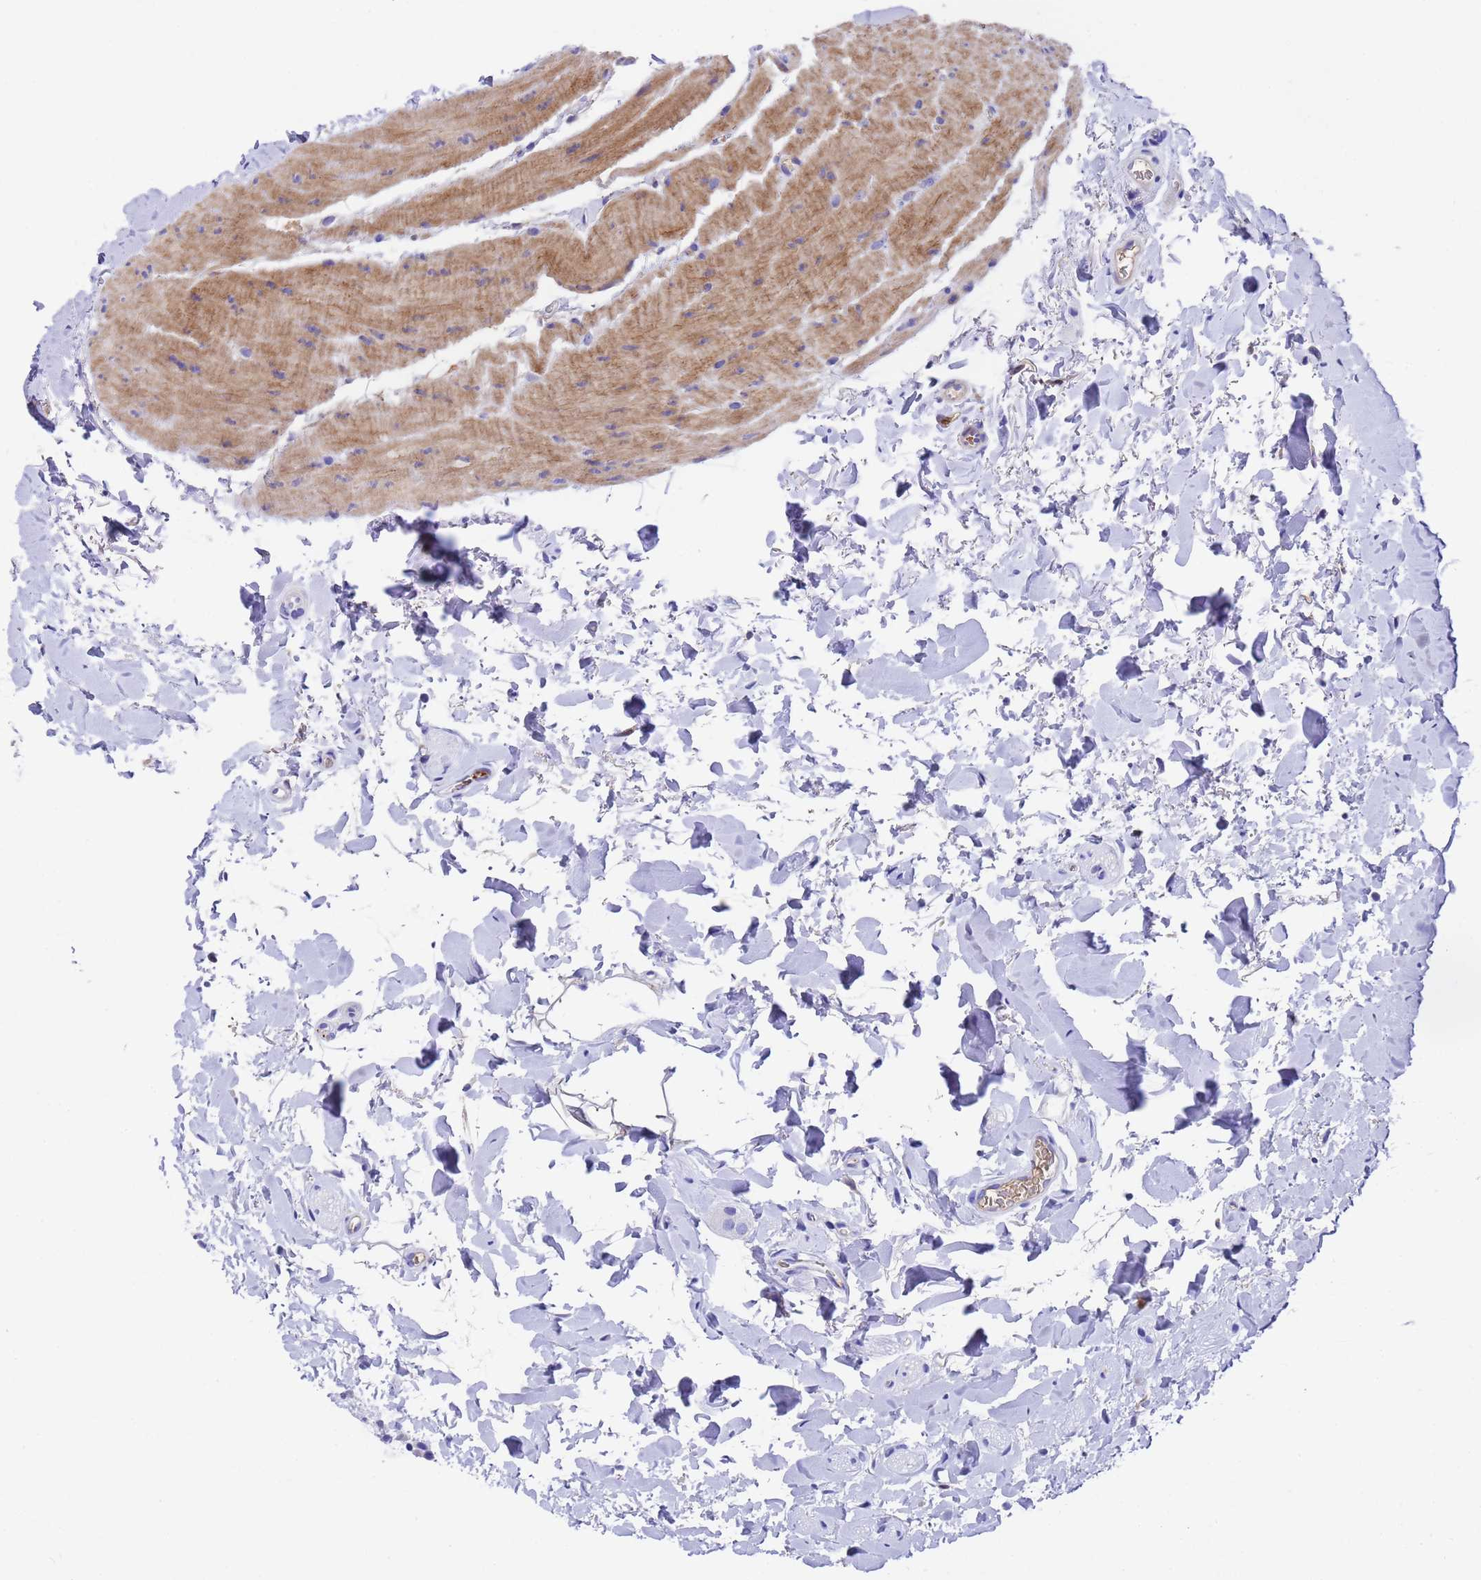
{"staining": {"intensity": "weak", "quantity": ">75%", "location": "cytoplasmic/membranous"}, "tissue": "colon", "cell_type": "Endothelial cells", "image_type": "normal", "snomed": [{"axis": "morphology", "description": "Normal tissue, NOS"}, {"axis": "topography", "description": "Colon"}], "caption": "Weak cytoplasmic/membranous protein expression is present in about >75% of endothelial cells in colon. The staining was performed using DAB (3,3'-diaminobenzidine), with brown indicating positive protein expression. Nuclei are stained blue with hematoxylin.", "gene": "ELP6", "patient": {"sex": "female", "age": 82}}